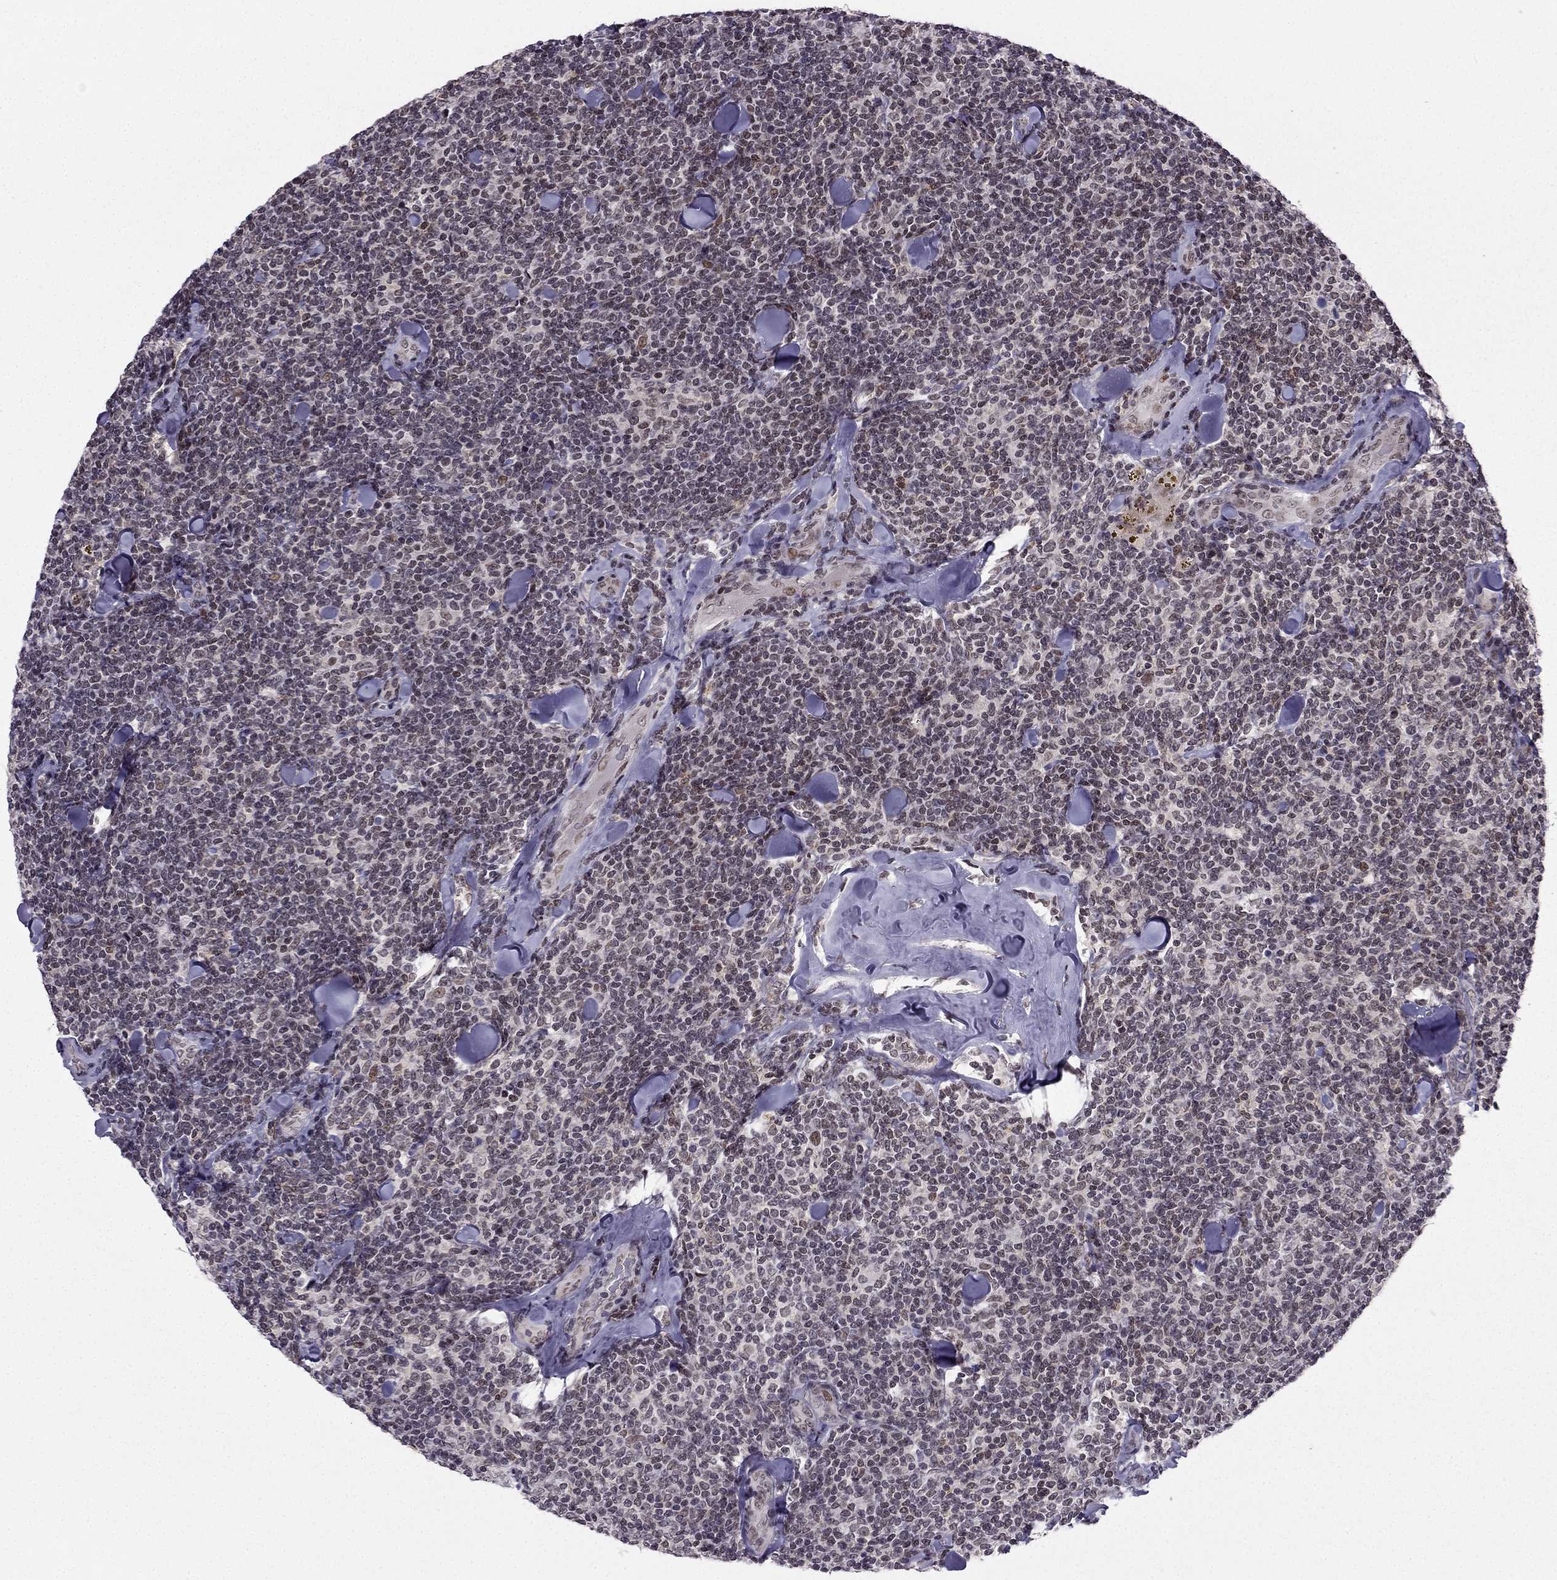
{"staining": {"intensity": "negative", "quantity": "none", "location": "none"}, "tissue": "lymphoma", "cell_type": "Tumor cells", "image_type": "cancer", "snomed": [{"axis": "morphology", "description": "Malignant lymphoma, non-Hodgkin's type, Low grade"}, {"axis": "topography", "description": "Lymph node"}], "caption": "Immunohistochemistry (IHC) image of neoplastic tissue: human lymphoma stained with DAB (3,3'-diaminobenzidine) displays no significant protein expression in tumor cells.", "gene": "RPRD2", "patient": {"sex": "female", "age": 56}}